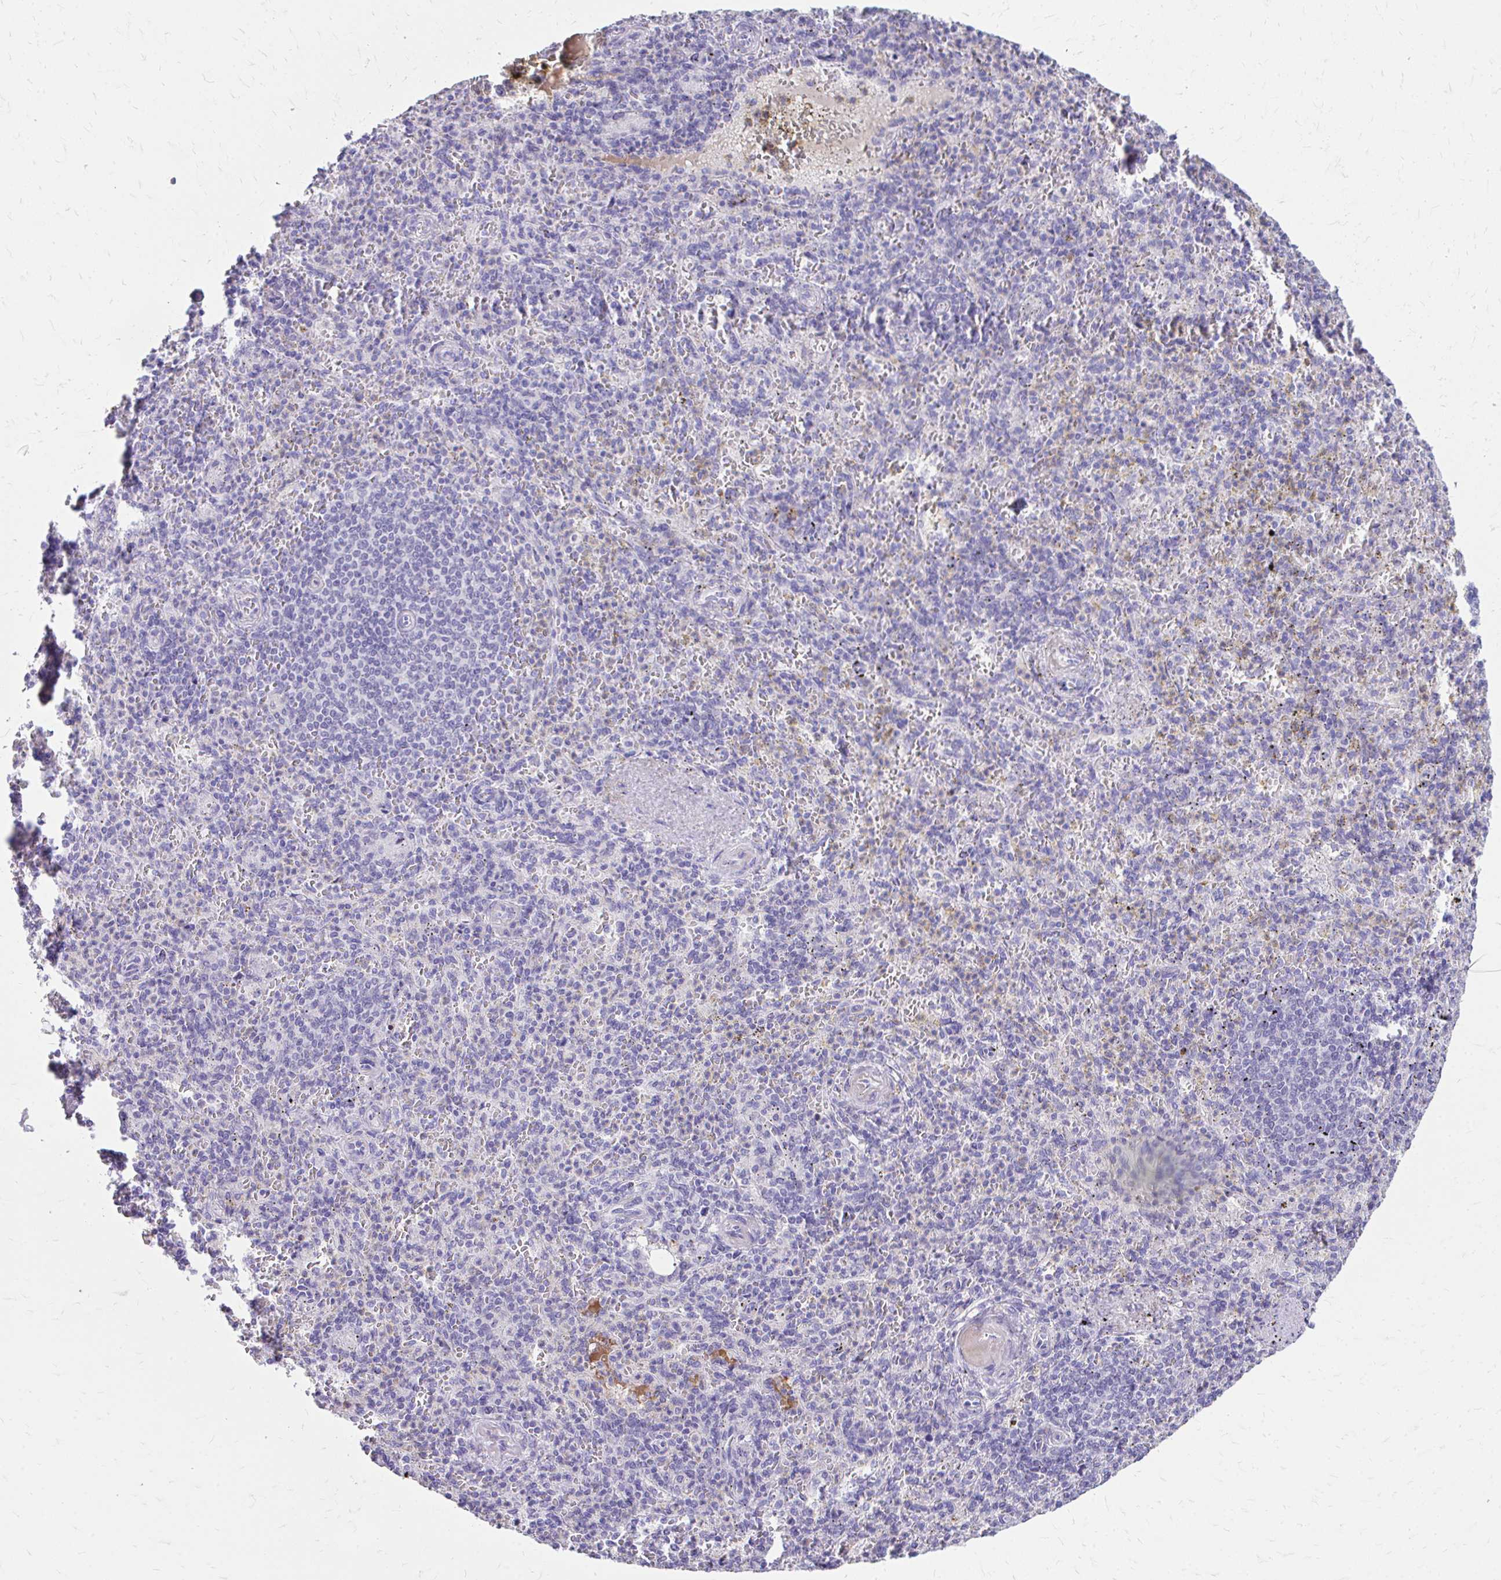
{"staining": {"intensity": "negative", "quantity": "none", "location": "none"}, "tissue": "spleen", "cell_type": "Cells in red pulp", "image_type": "normal", "snomed": [{"axis": "morphology", "description": "Normal tissue, NOS"}, {"axis": "topography", "description": "Spleen"}], "caption": "Spleen was stained to show a protein in brown. There is no significant staining in cells in red pulp.", "gene": "CFH", "patient": {"sex": "female", "age": 74}}